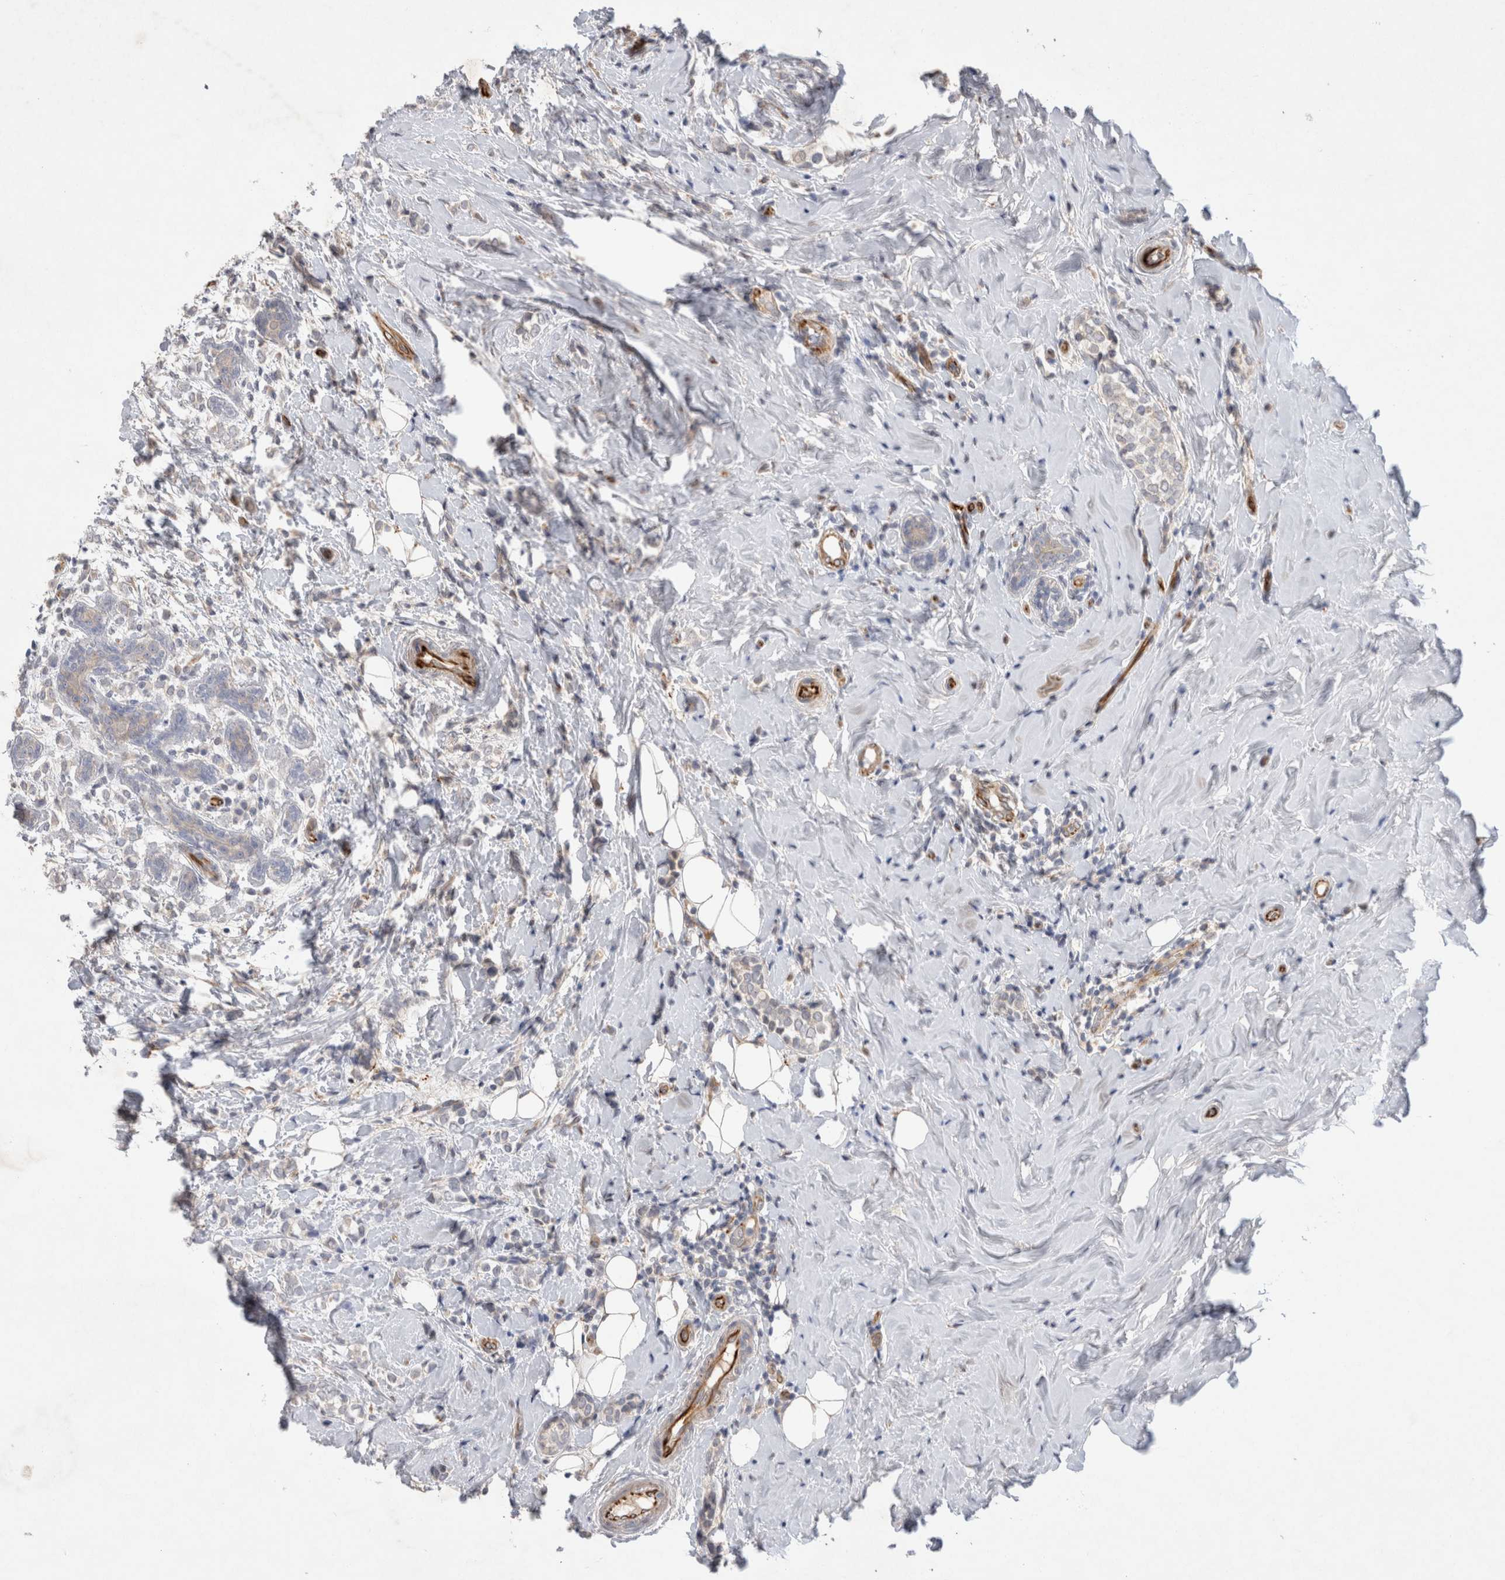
{"staining": {"intensity": "negative", "quantity": "none", "location": "none"}, "tissue": "breast cancer", "cell_type": "Tumor cells", "image_type": "cancer", "snomed": [{"axis": "morphology", "description": "Normal tissue, NOS"}, {"axis": "morphology", "description": "Lobular carcinoma"}, {"axis": "topography", "description": "Breast"}], "caption": "Immunohistochemical staining of human breast cancer (lobular carcinoma) reveals no significant staining in tumor cells. (Immunohistochemistry, brightfield microscopy, high magnification).", "gene": "NMU", "patient": {"sex": "female", "age": 47}}